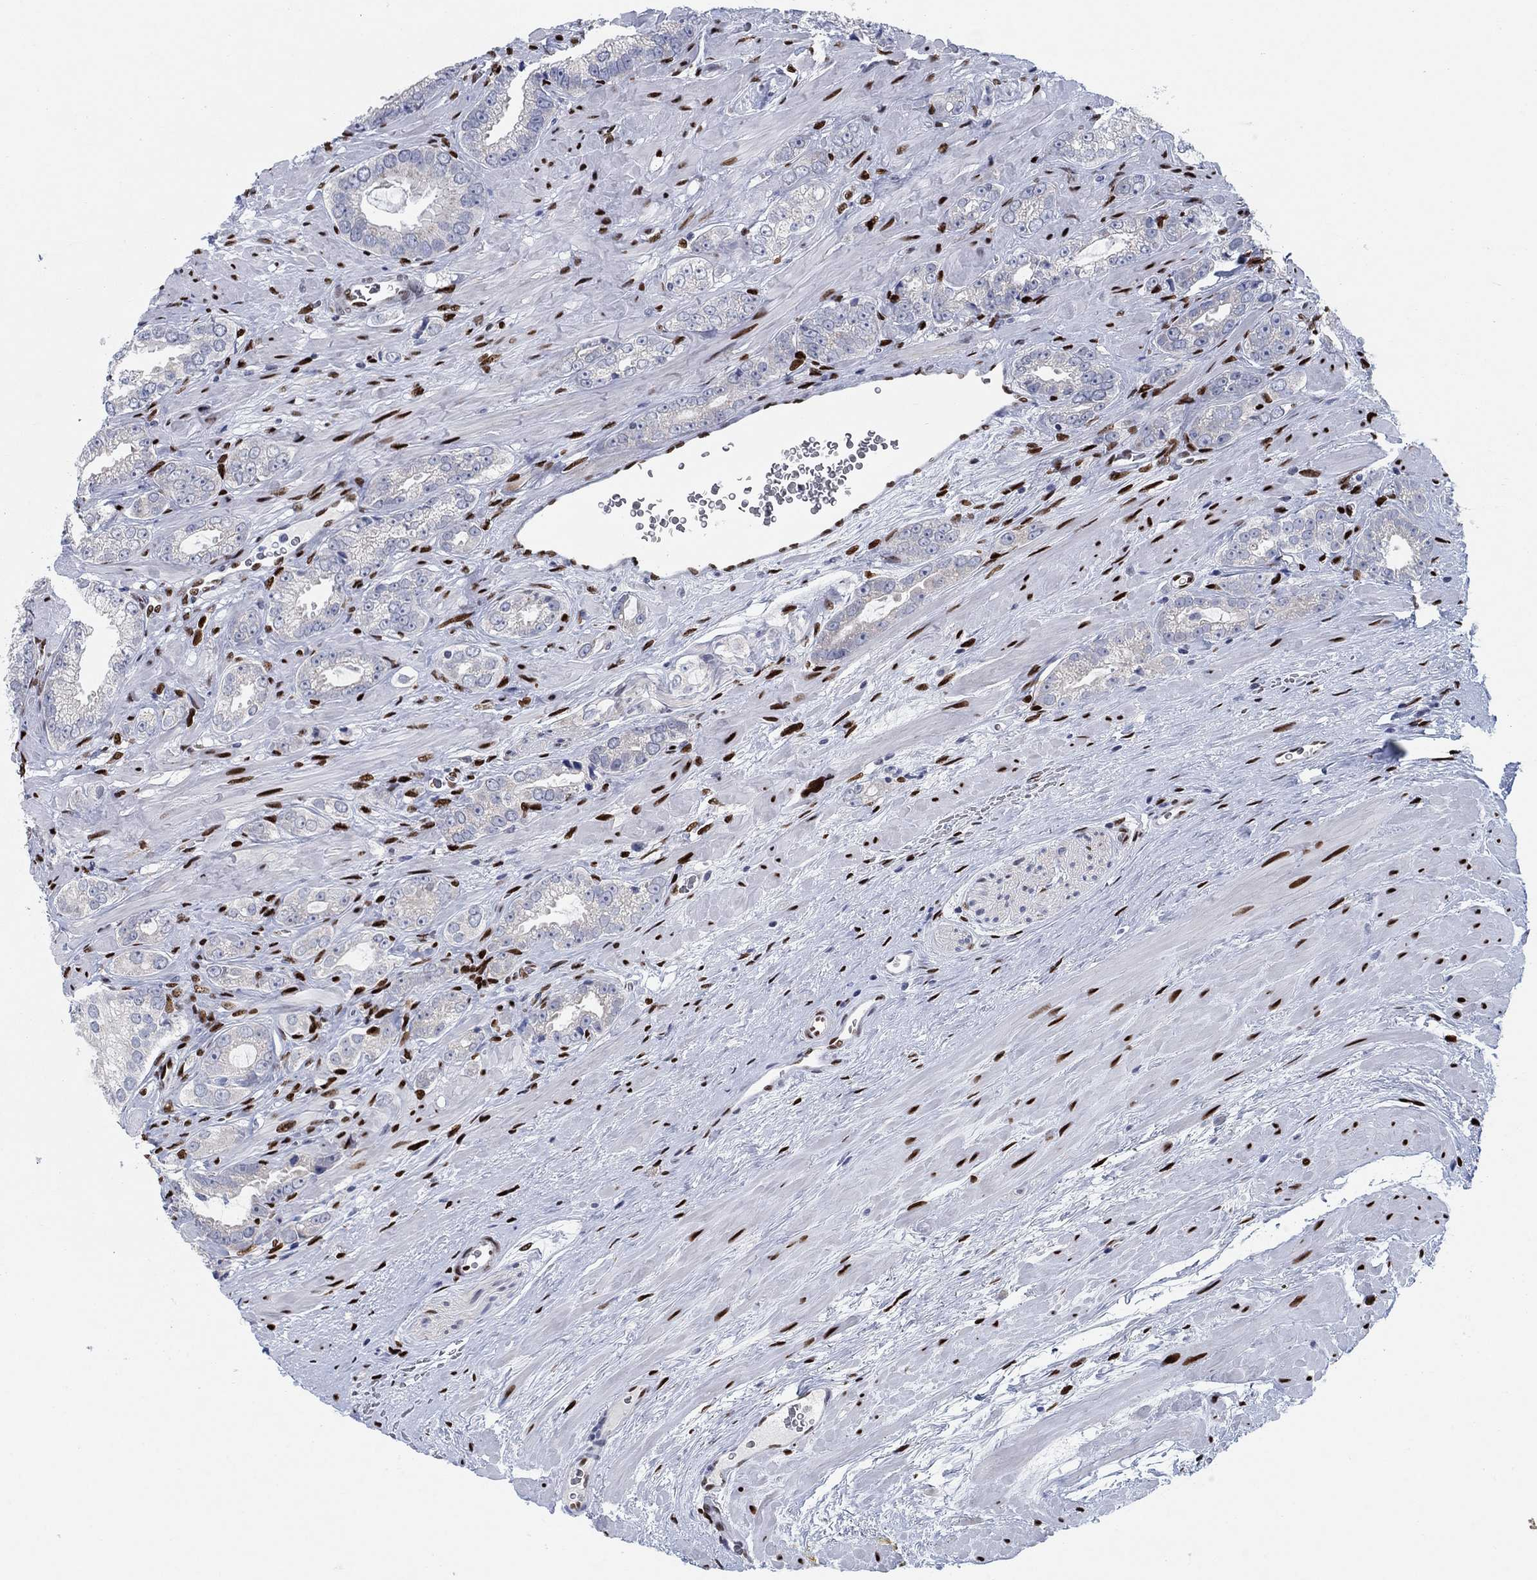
{"staining": {"intensity": "negative", "quantity": "none", "location": "none"}, "tissue": "prostate cancer", "cell_type": "Tumor cells", "image_type": "cancer", "snomed": [{"axis": "morphology", "description": "Adenocarcinoma, NOS"}, {"axis": "topography", "description": "Prostate"}], "caption": "The IHC photomicrograph has no significant positivity in tumor cells of prostate cancer (adenocarcinoma) tissue.", "gene": "ZEB1", "patient": {"sex": "male", "age": 67}}